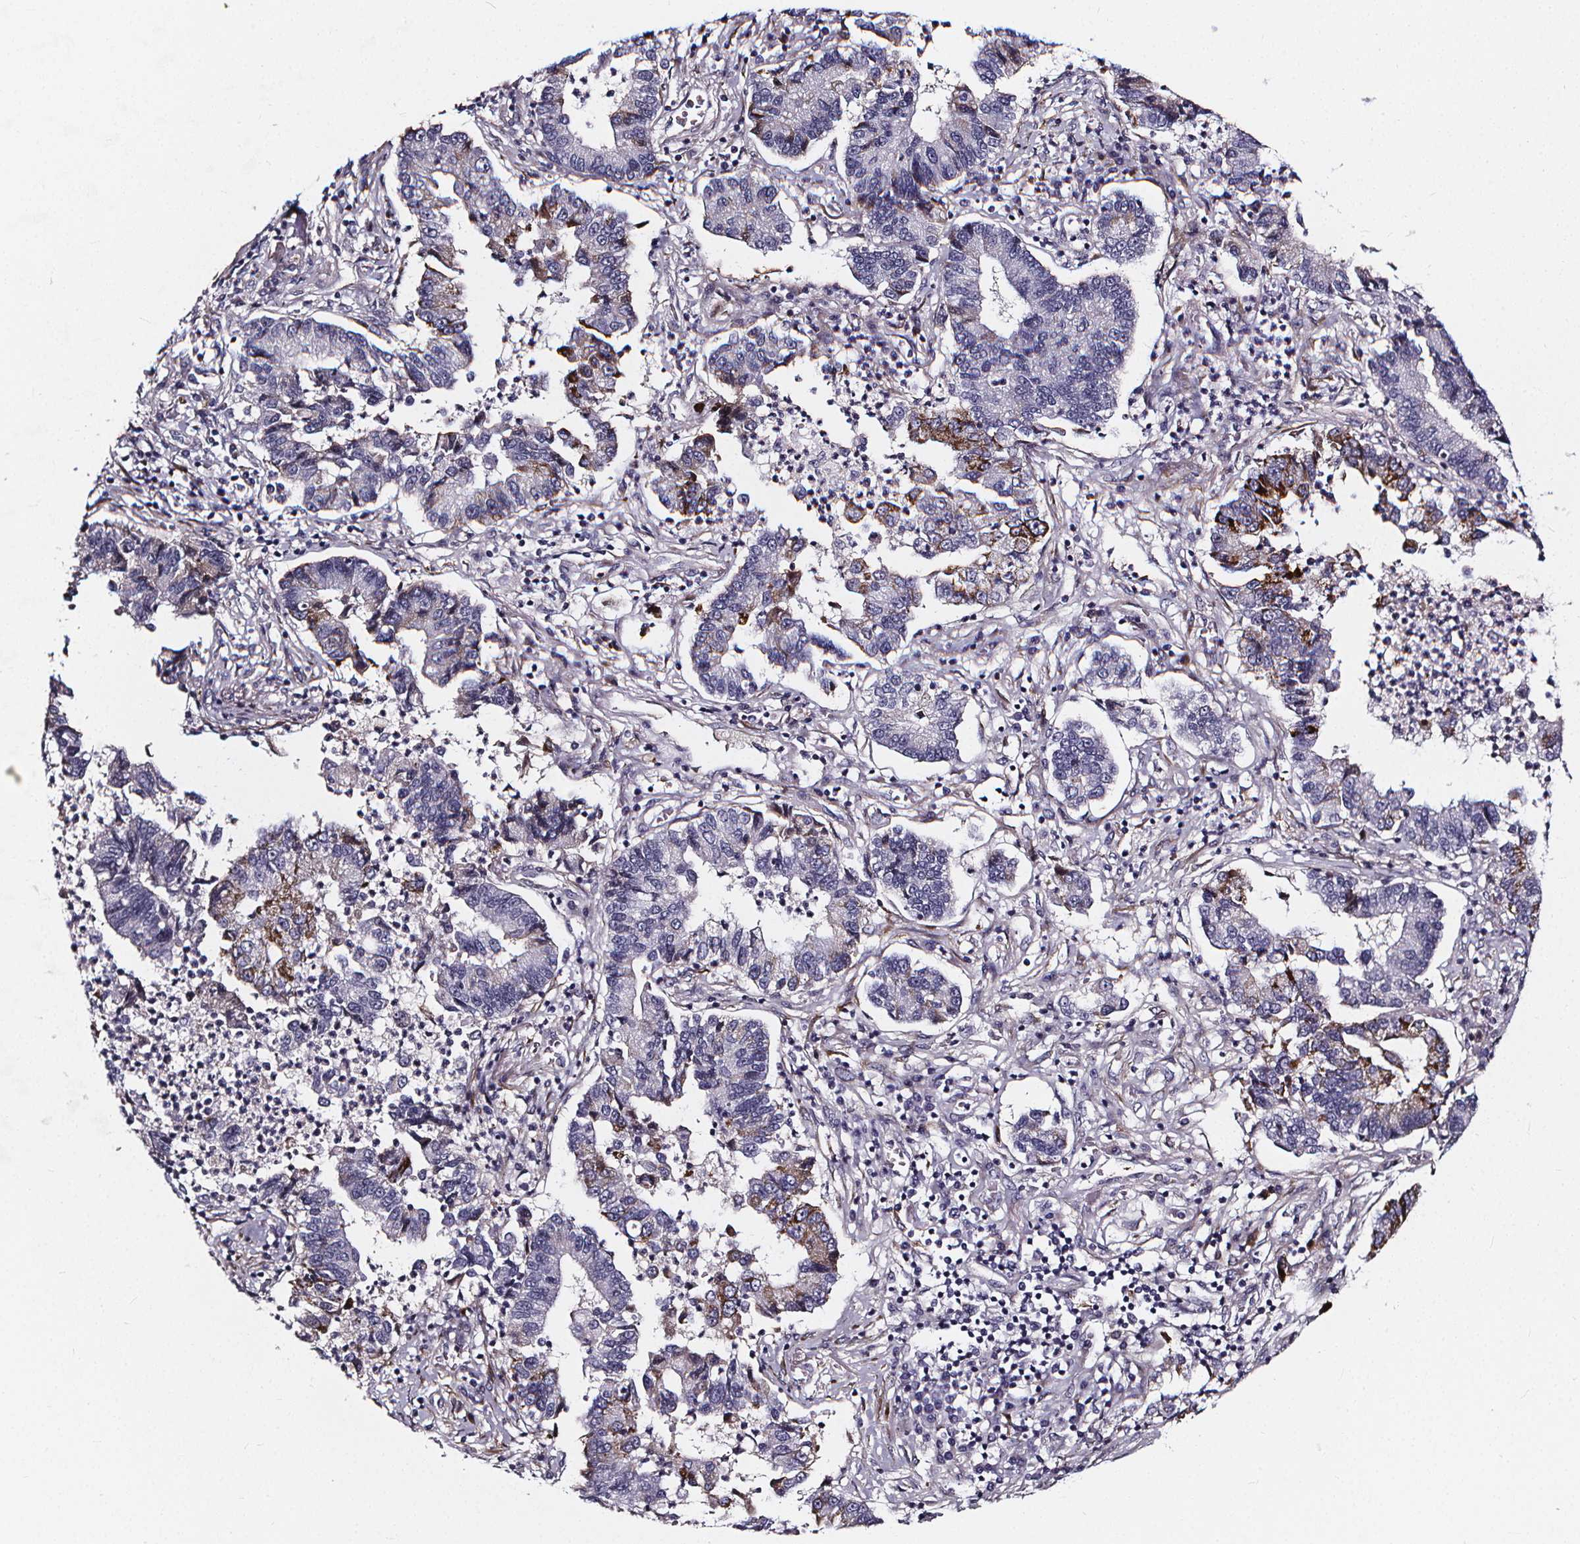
{"staining": {"intensity": "moderate", "quantity": "<25%", "location": "cytoplasmic/membranous"}, "tissue": "lung cancer", "cell_type": "Tumor cells", "image_type": "cancer", "snomed": [{"axis": "morphology", "description": "Adenocarcinoma, NOS"}, {"axis": "topography", "description": "Lung"}], "caption": "This histopathology image shows IHC staining of lung cancer, with low moderate cytoplasmic/membranous expression in about <25% of tumor cells.", "gene": "AEBP1", "patient": {"sex": "female", "age": 57}}